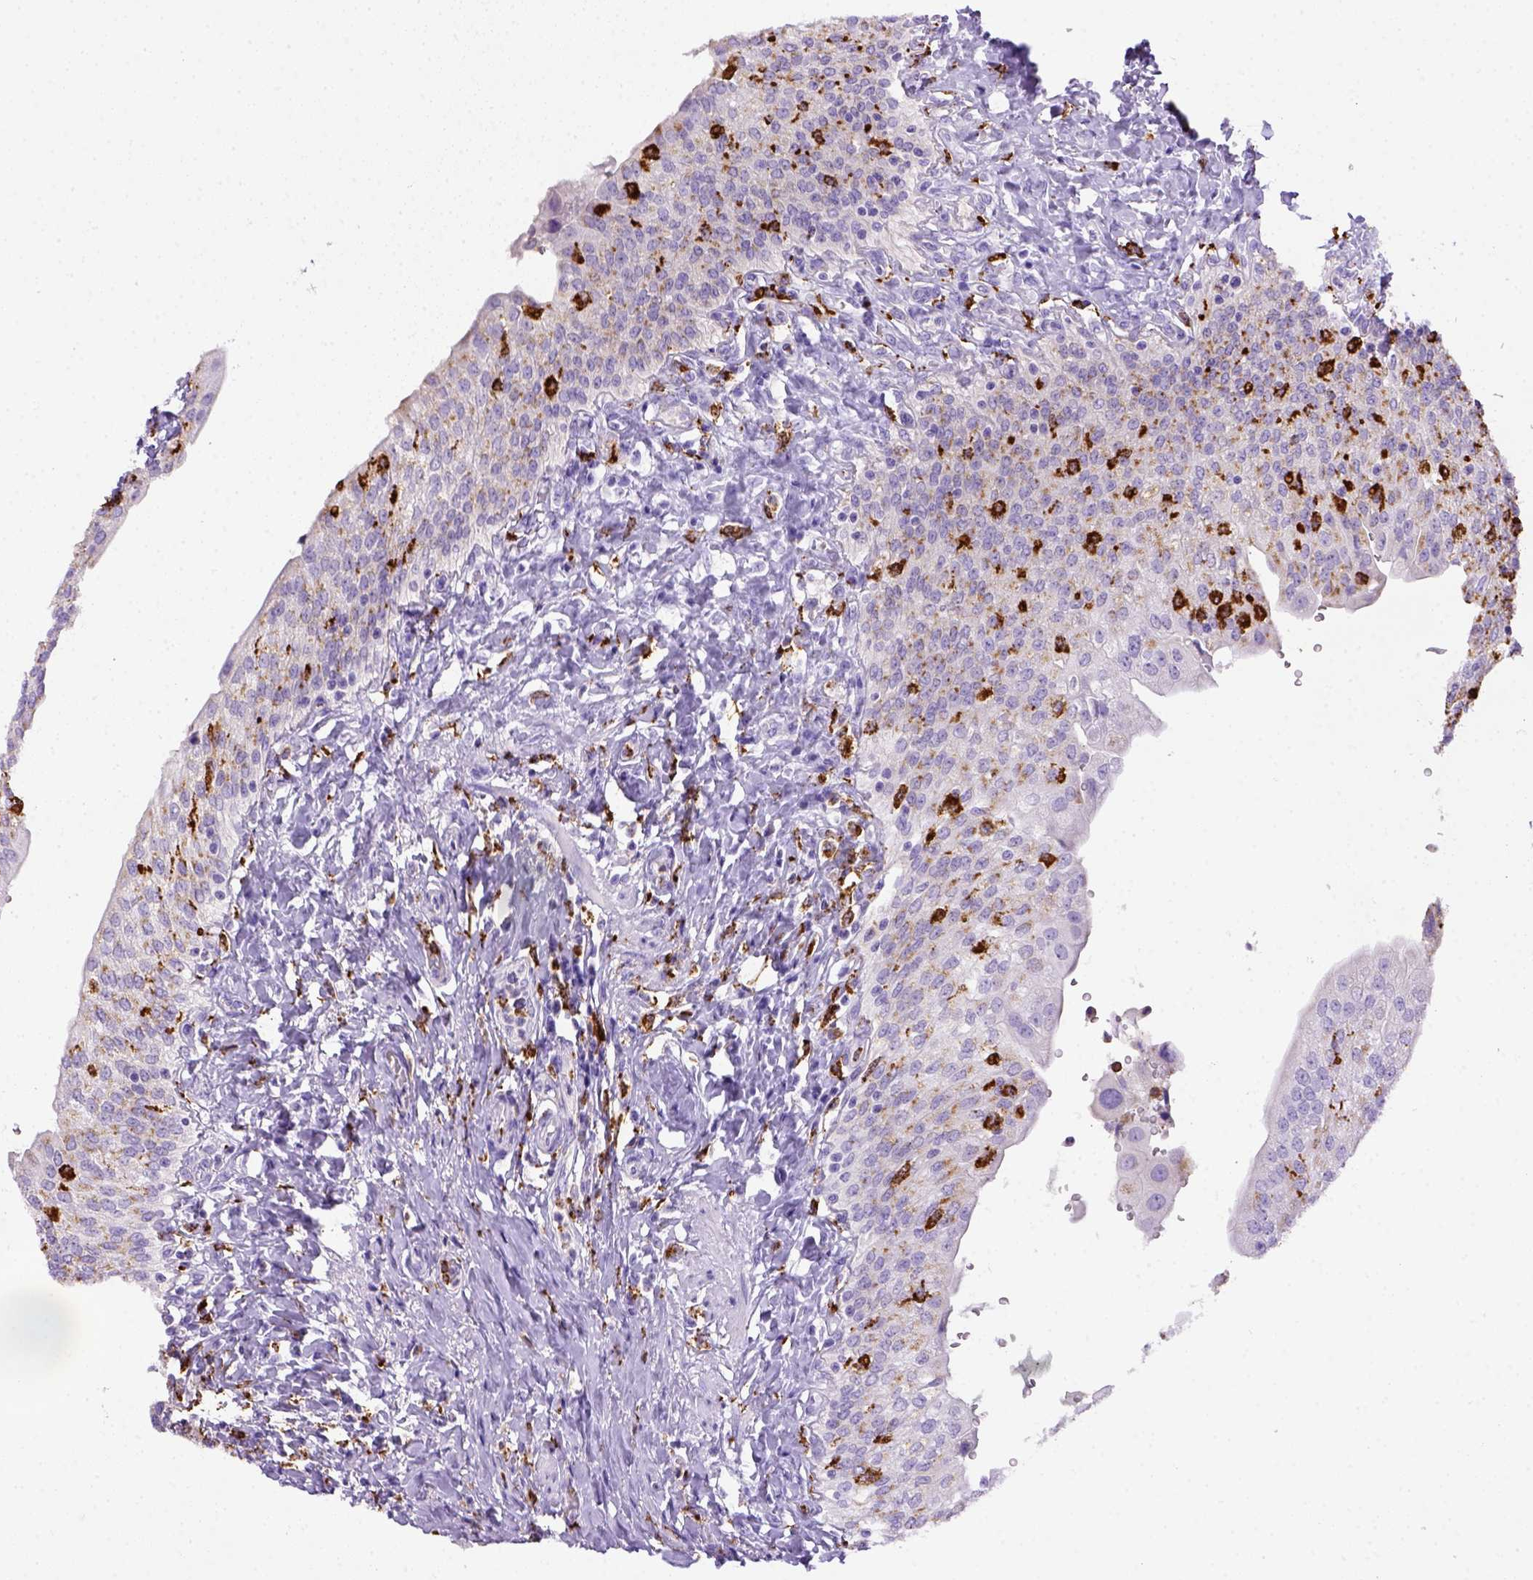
{"staining": {"intensity": "negative", "quantity": "none", "location": "none"}, "tissue": "urinary bladder", "cell_type": "Urothelial cells", "image_type": "normal", "snomed": [{"axis": "morphology", "description": "Normal tissue, NOS"}, {"axis": "morphology", "description": "Inflammation, NOS"}, {"axis": "topography", "description": "Urinary bladder"}], "caption": "A photomicrograph of human urinary bladder is negative for staining in urothelial cells. Nuclei are stained in blue.", "gene": "CD68", "patient": {"sex": "male", "age": 64}}